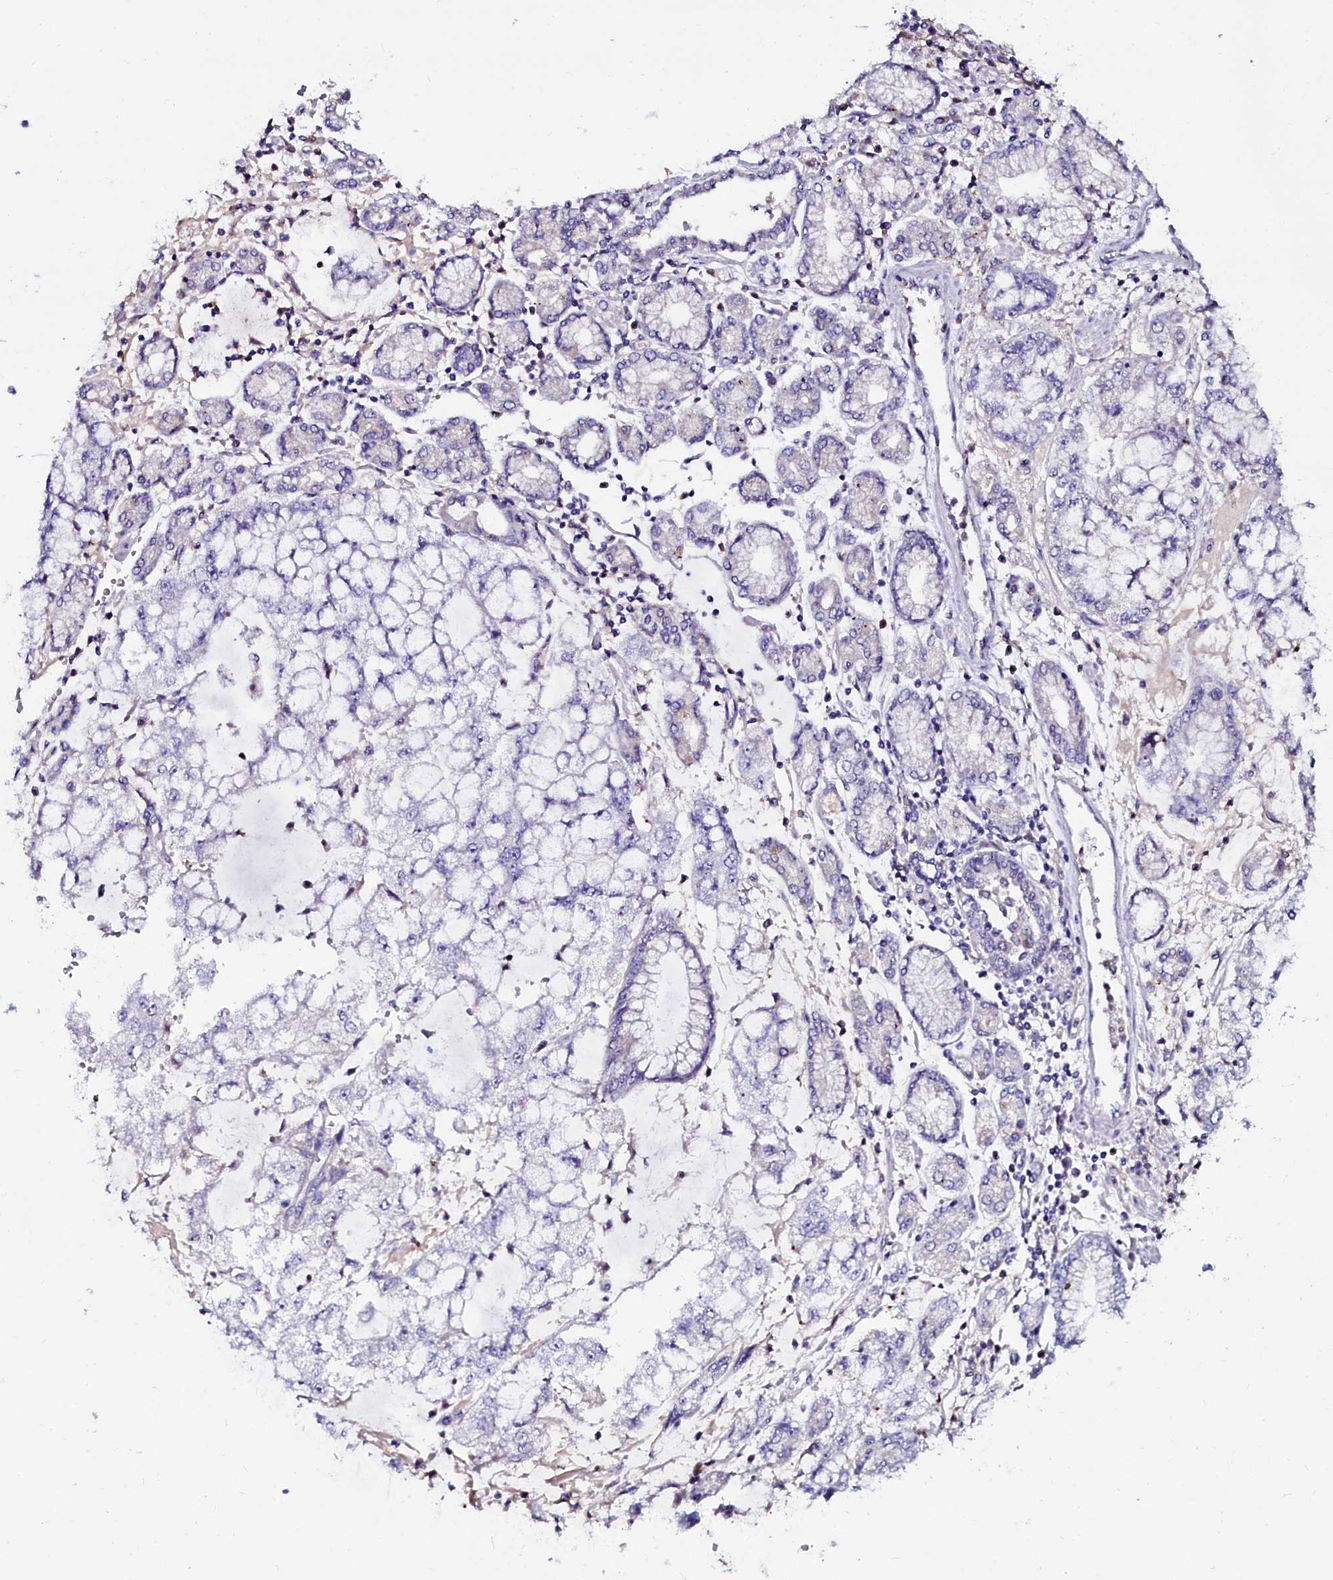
{"staining": {"intensity": "negative", "quantity": "none", "location": "none"}, "tissue": "stomach cancer", "cell_type": "Tumor cells", "image_type": "cancer", "snomed": [{"axis": "morphology", "description": "Adenocarcinoma, NOS"}, {"axis": "topography", "description": "Stomach"}], "caption": "Tumor cells show no significant expression in stomach cancer.", "gene": "OTOL1", "patient": {"sex": "male", "age": 76}}